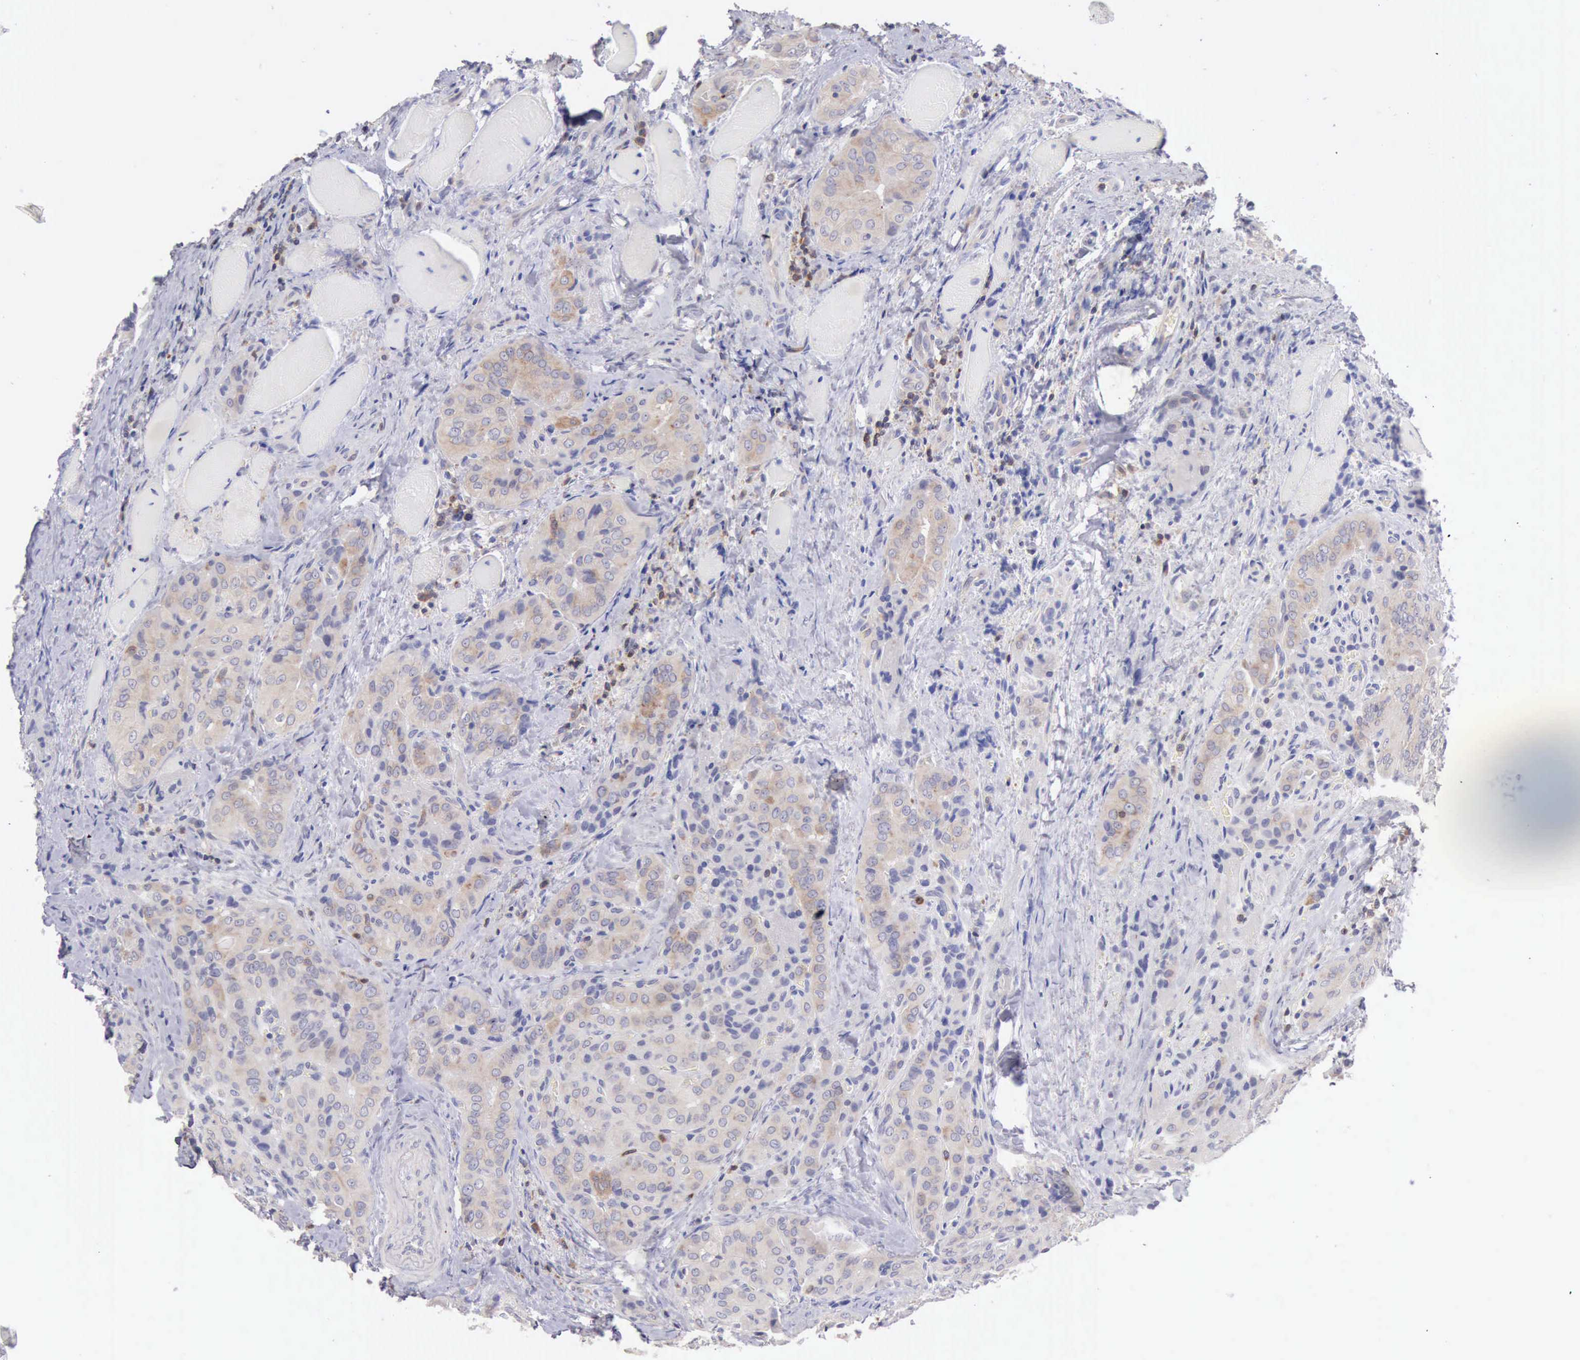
{"staining": {"intensity": "weak", "quantity": "25%-75%", "location": "cytoplasmic/membranous"}, "tissue": "thyroid cancer", "cell_type": "Tumor cells", "image_type": "cancer", "snomed": [{"axis": "morphology", "description": "Papillary adenocarcinoma, NOS"}, {"axis": "topography", "description": "Thyroid gland"}], "caption": "A histopathology image of thyroid cancer stained for a protein reveals weak cytoplasmic/membranous brown staining in tumor cells.", "gene": "SASH3", "patient": {"sex": "female", "age": 71}}